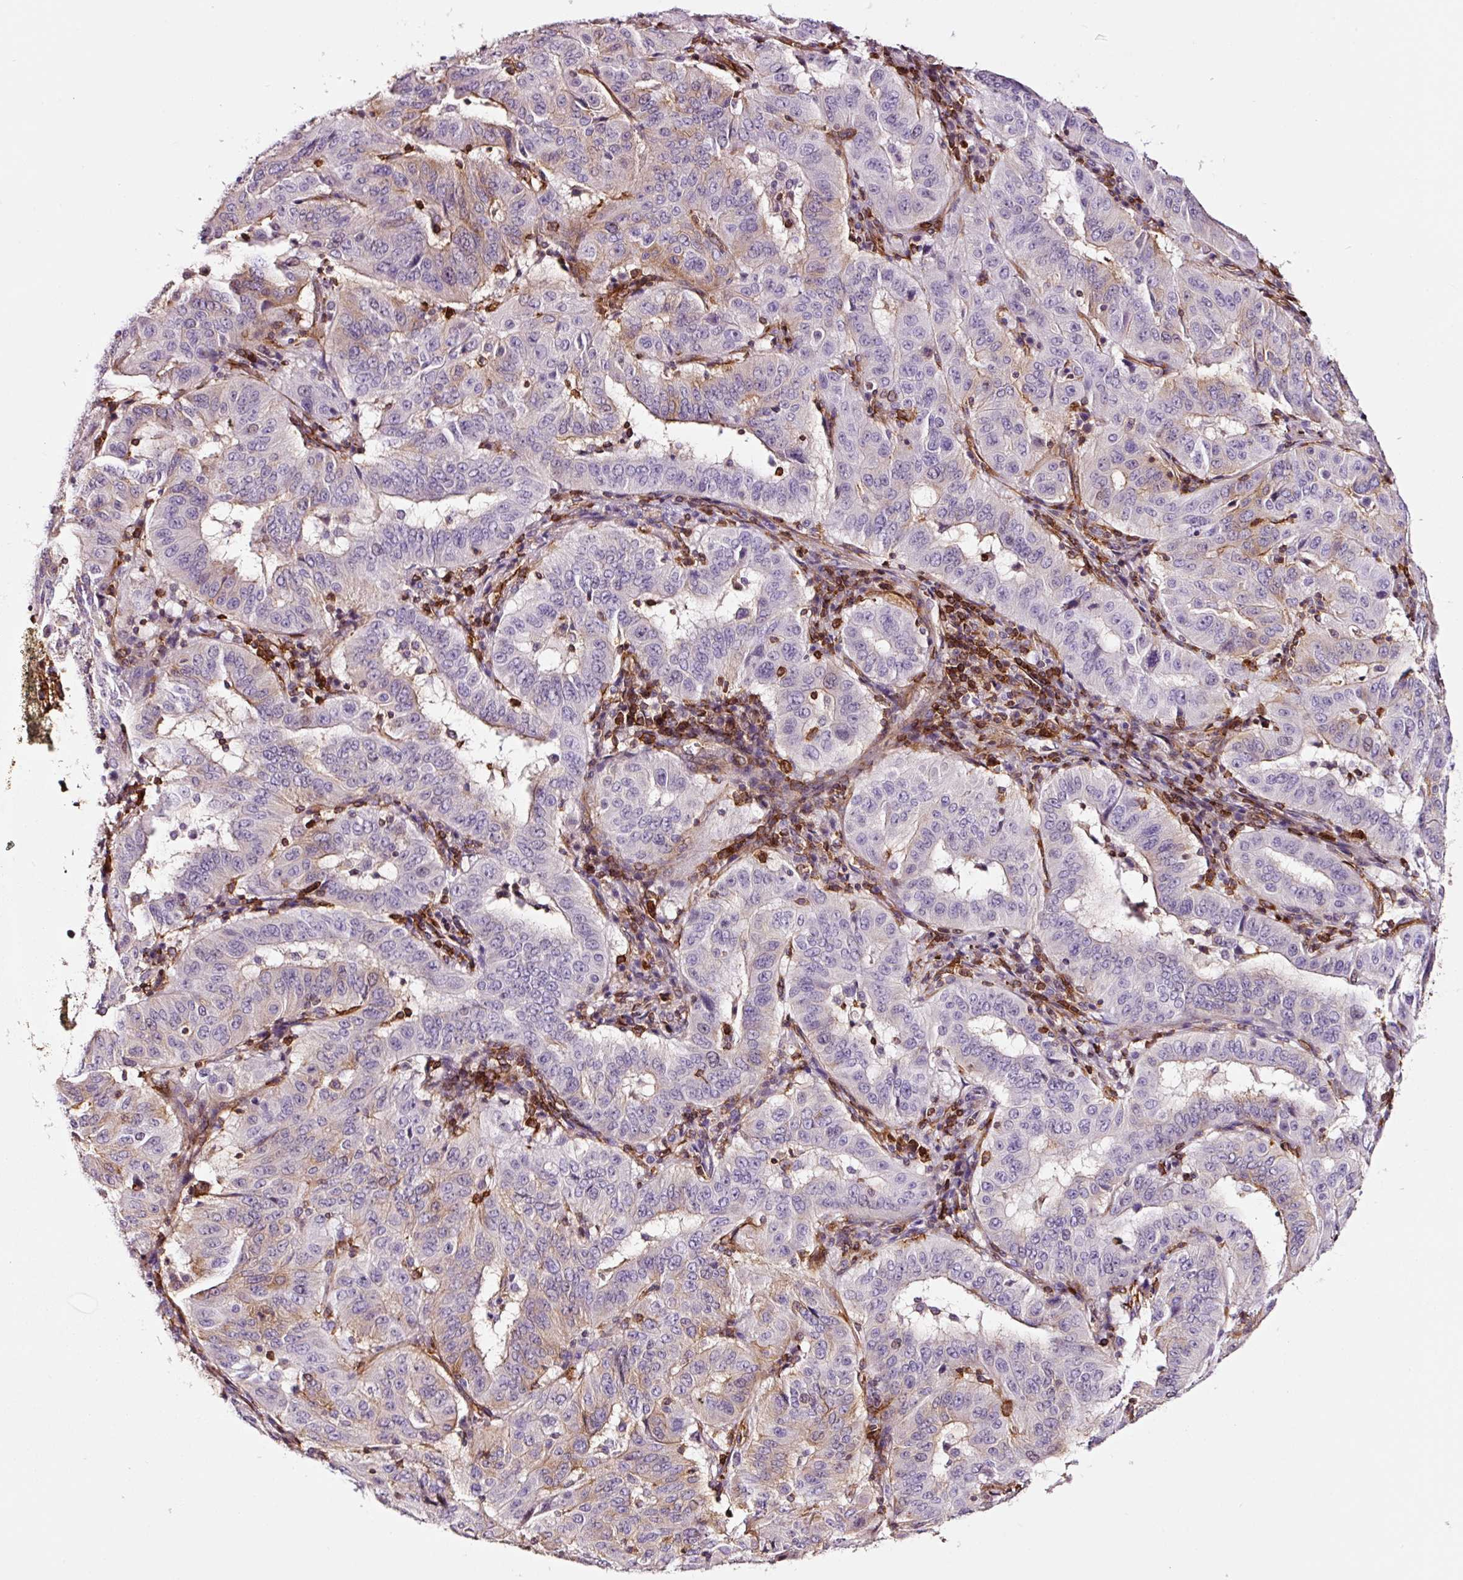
{"staining": {"intensity": "negative", "quantity": "none", "location": "none"}, "tissue": "pancreatic cancer", "cell_type": "Tumor cells", "image_type": "cancer", "snomed": [{"axis": "morphology", "description": "Adenocarcinoma, NOS"}, {"axis": "topography", "description": "Pancreas"}], "caption": "DAB (3,3'-diaminobenzidine) immunohistochemical staining of pancreatic cancer (adenocarcinoma) reveals no significant staining in tumor cells. Brightfield microscopy of immunohistochemistry stained with DAB (brown) and hematoxylin (blue), captured at high magnification.", "gene": "ADD3", "patient": {"sex": "male", "age": 63}}